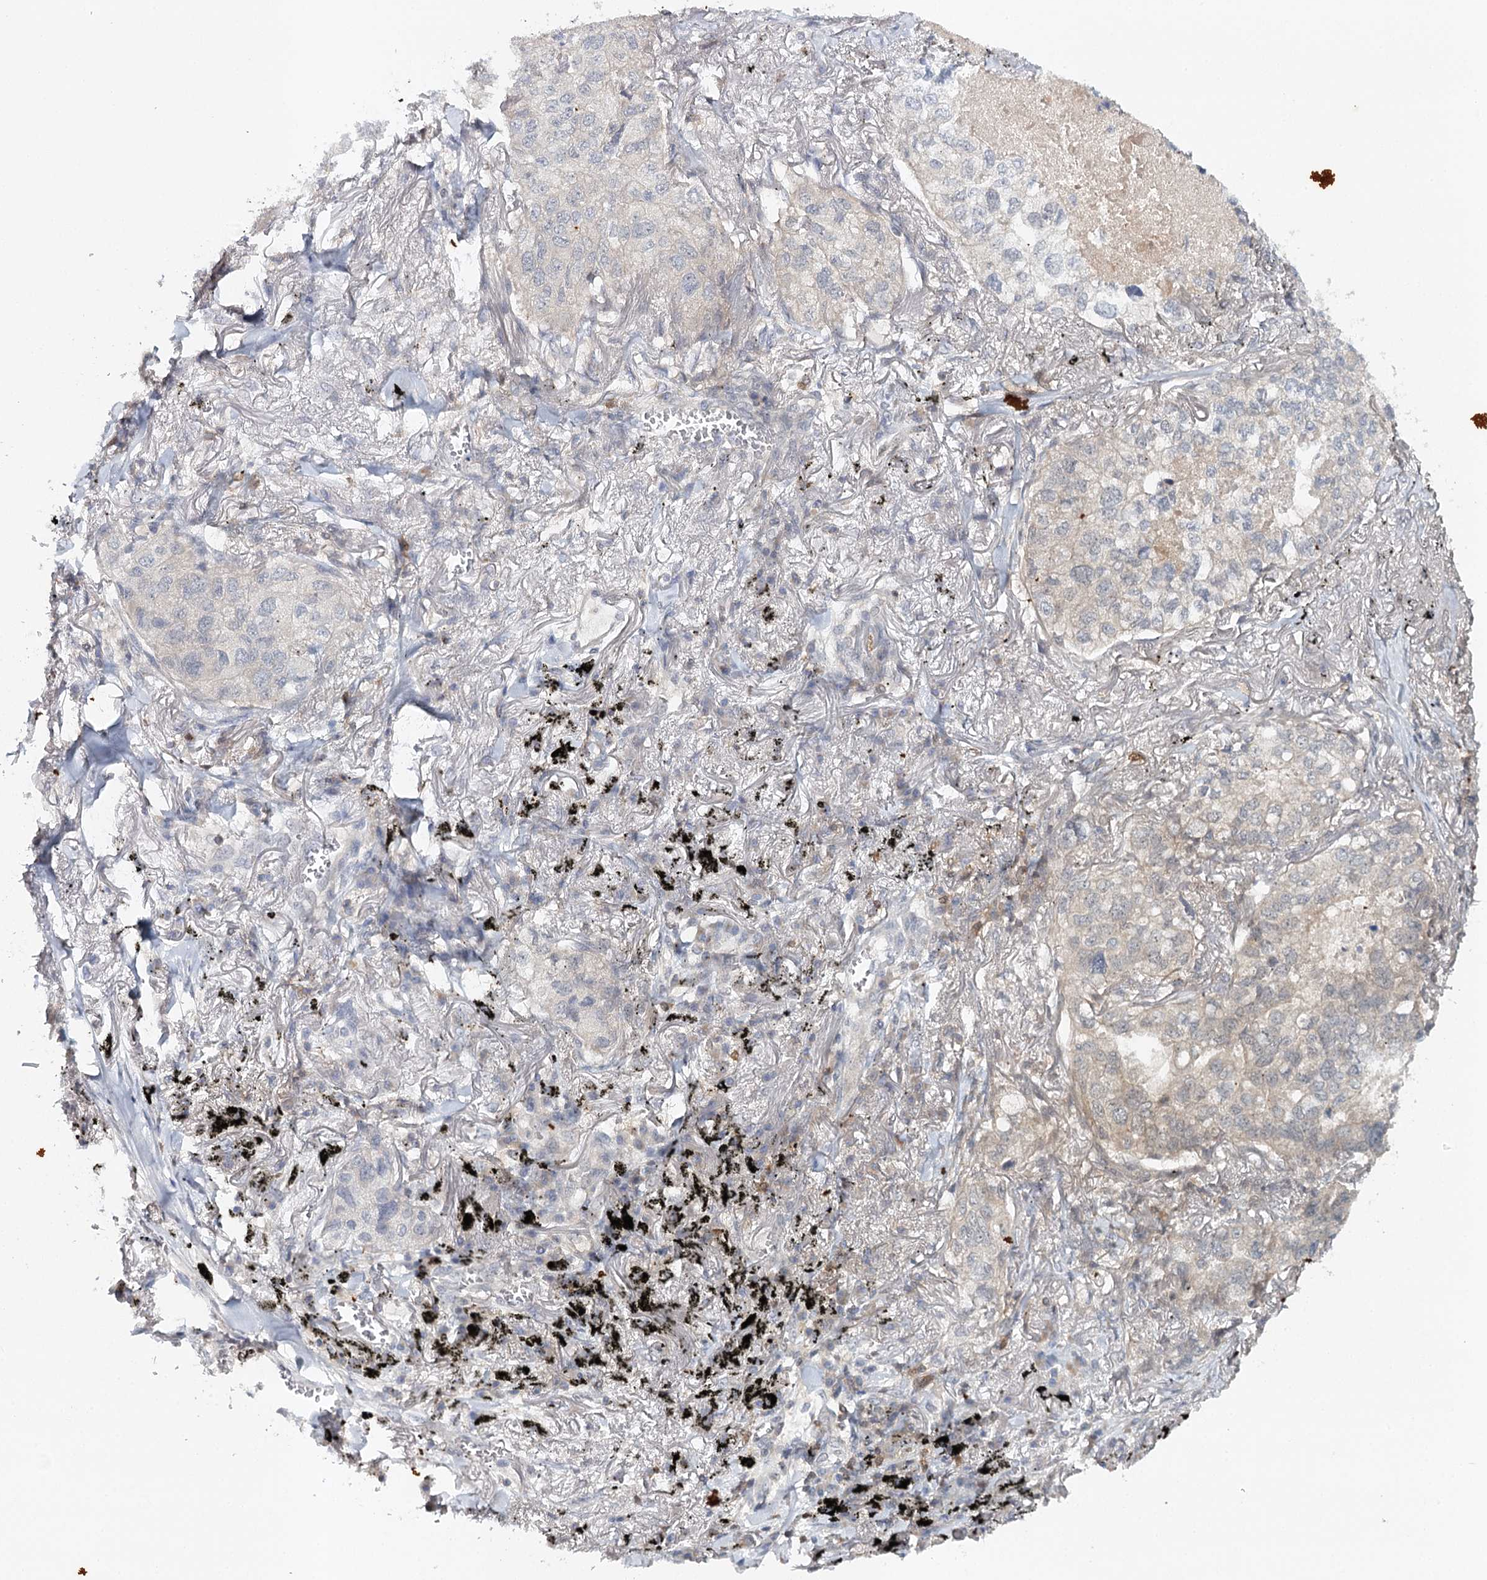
{"staining": {"intensity": "negative", "quantity": "none", "location": "none"}, "tissue": "lung cancer", "cell_type": "Tumor cells", "image_type": "cancer", "snomed": [{"axis": "morphology", "description": "Adenocarcinoma, NOS"}, {"axis": "topography", "description": "Lung"}], "caption": "This is an immunohistochemistry (IHC) image of lung cancer (adenocarcinoma). There is no positivity in tumor cells.", "gene": "SLC41A2", "patient": {"sex": "male", "age": 65}}